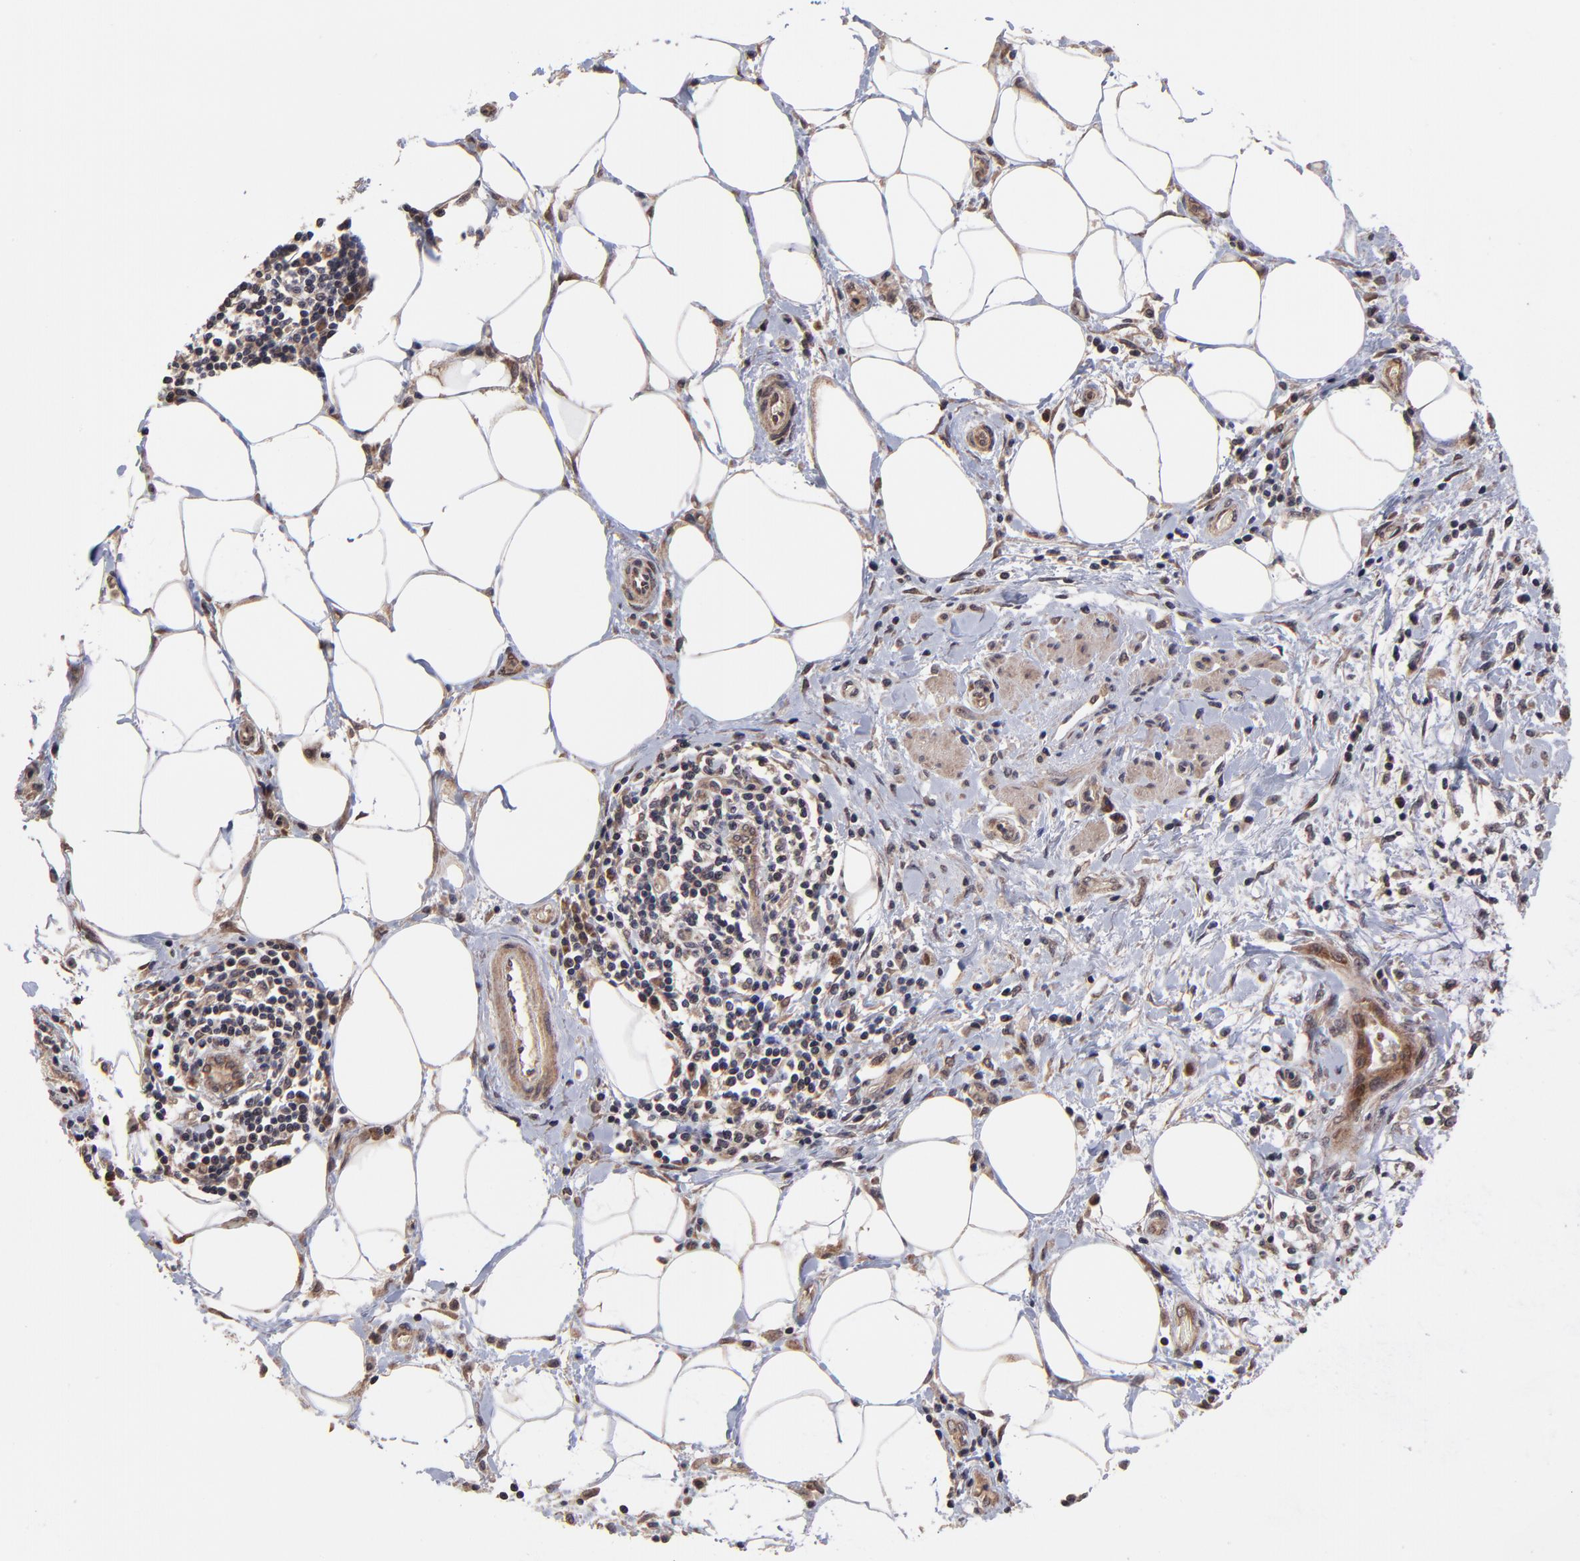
{"staining": {"intensity": "moderate", "quantity": ">75%", "location": "cytoplasmic/membranous"}, "tissue": "pancreatic cancer", "cell_type": "Tumor cells", "image_type": "cancer", "snomed": [{"axis": "morphology", "description": "Adenocarcinoma, NOS"}, {"axis": "topography", "description": "Pancreas"}], "caption": "Pancreatic adenocarcinoma stained with immunohistochemistry (IHC) displays moderate cytoplasmic/membranous expression in about >75% of tumor cells. (IHC, brightfield microscopy, high magnification).", "gene": "BAIAP2L2", "patient": {"sex": "female", "age": 64}}